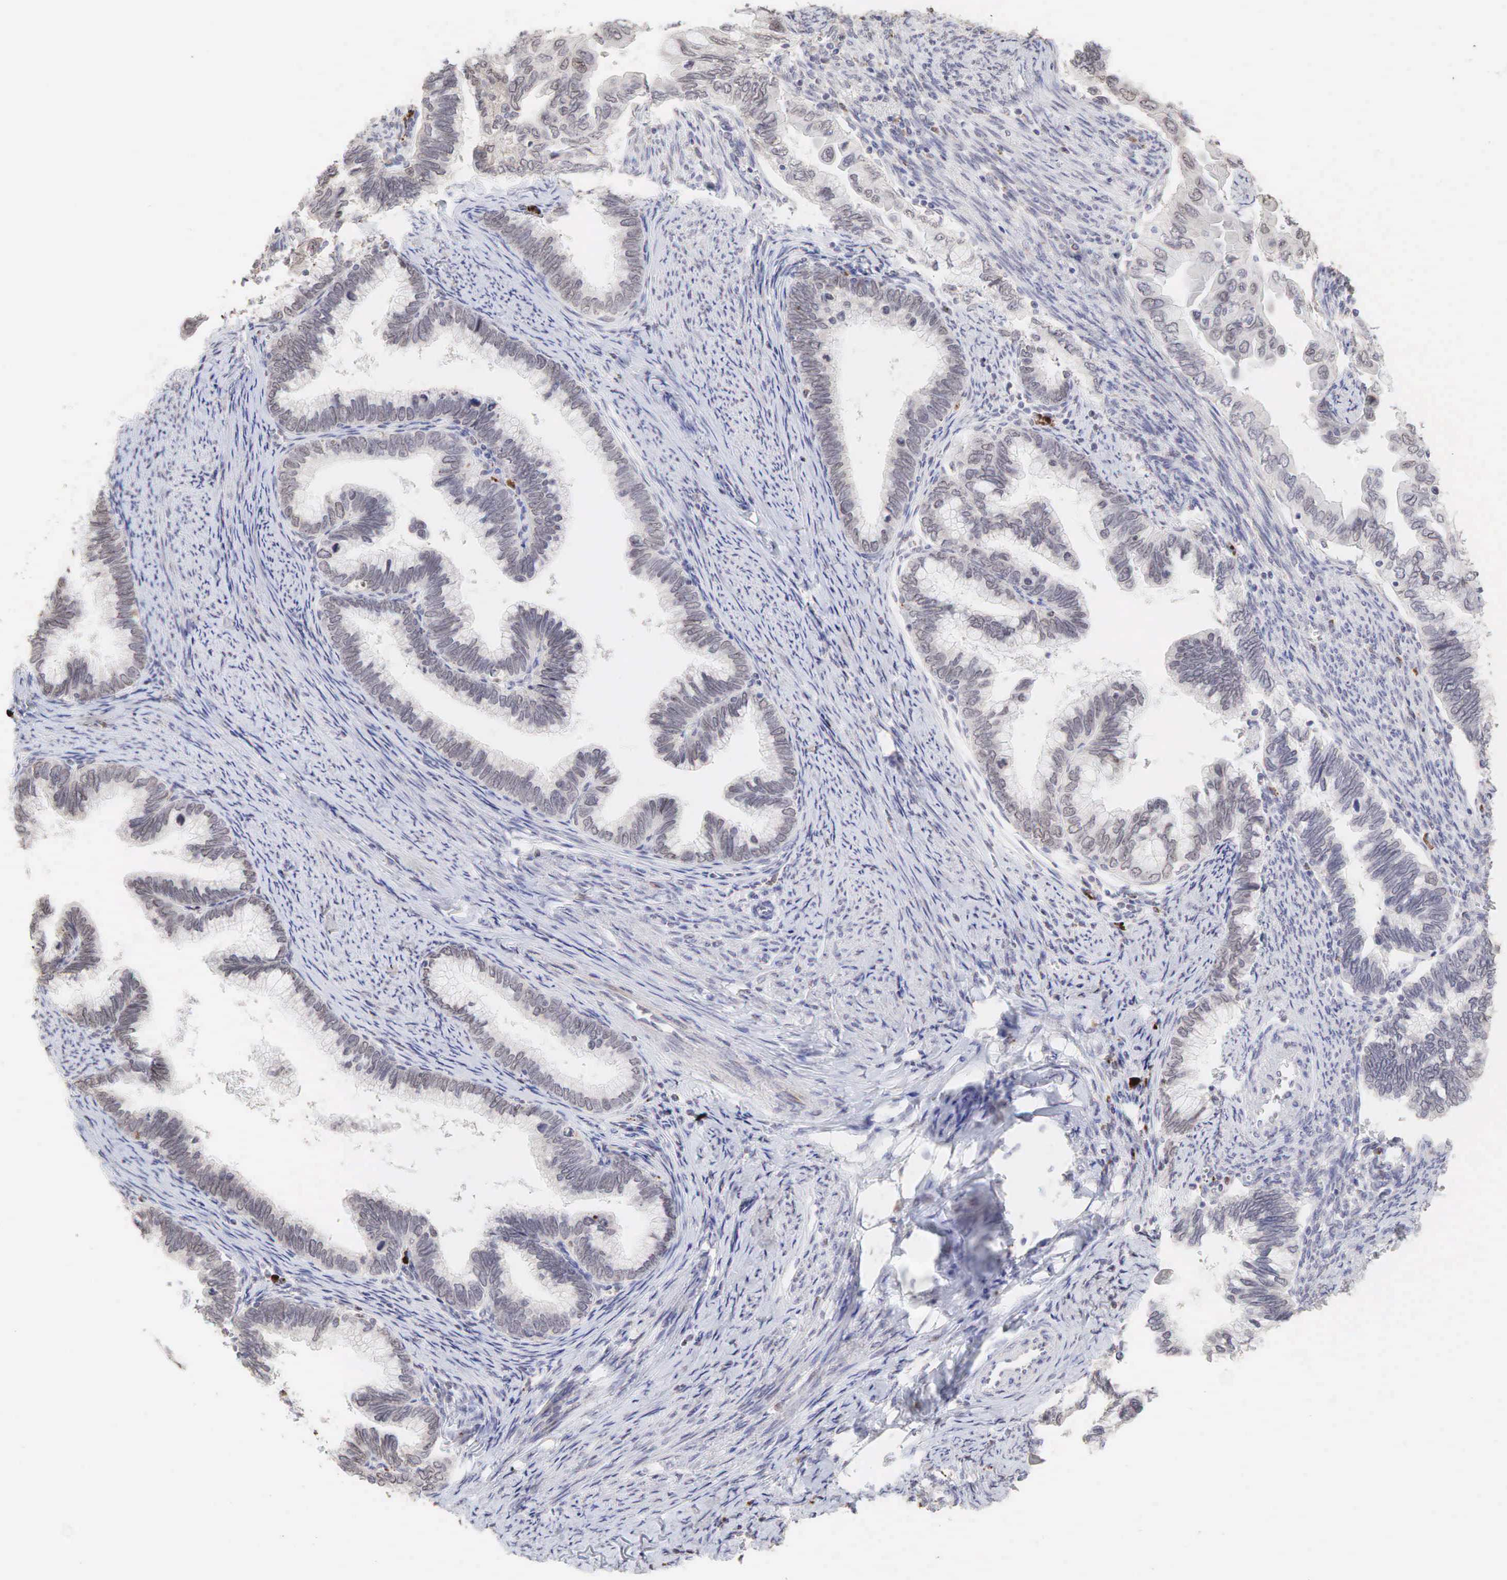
{"staining": {"intensity": "weak", "quantity": "<25%", "location": "cytoplasmic/membranous,nuclear"}, "tissue": "cervical cancer", "cell_type": "Tumor cells", "image_type": "cancer", "snomed": [{"axis": "morphology", "description": "Adenocarcinoma, NOS"}, {"axis": "topography", "description": "Cervix"}], "caption": "A histopathology image of human cervical cancer (adenocarcinoma) is negative for staining in tumor cells.", "gene": "DKC1", "patient": {"sex": "female", "age": 49}}